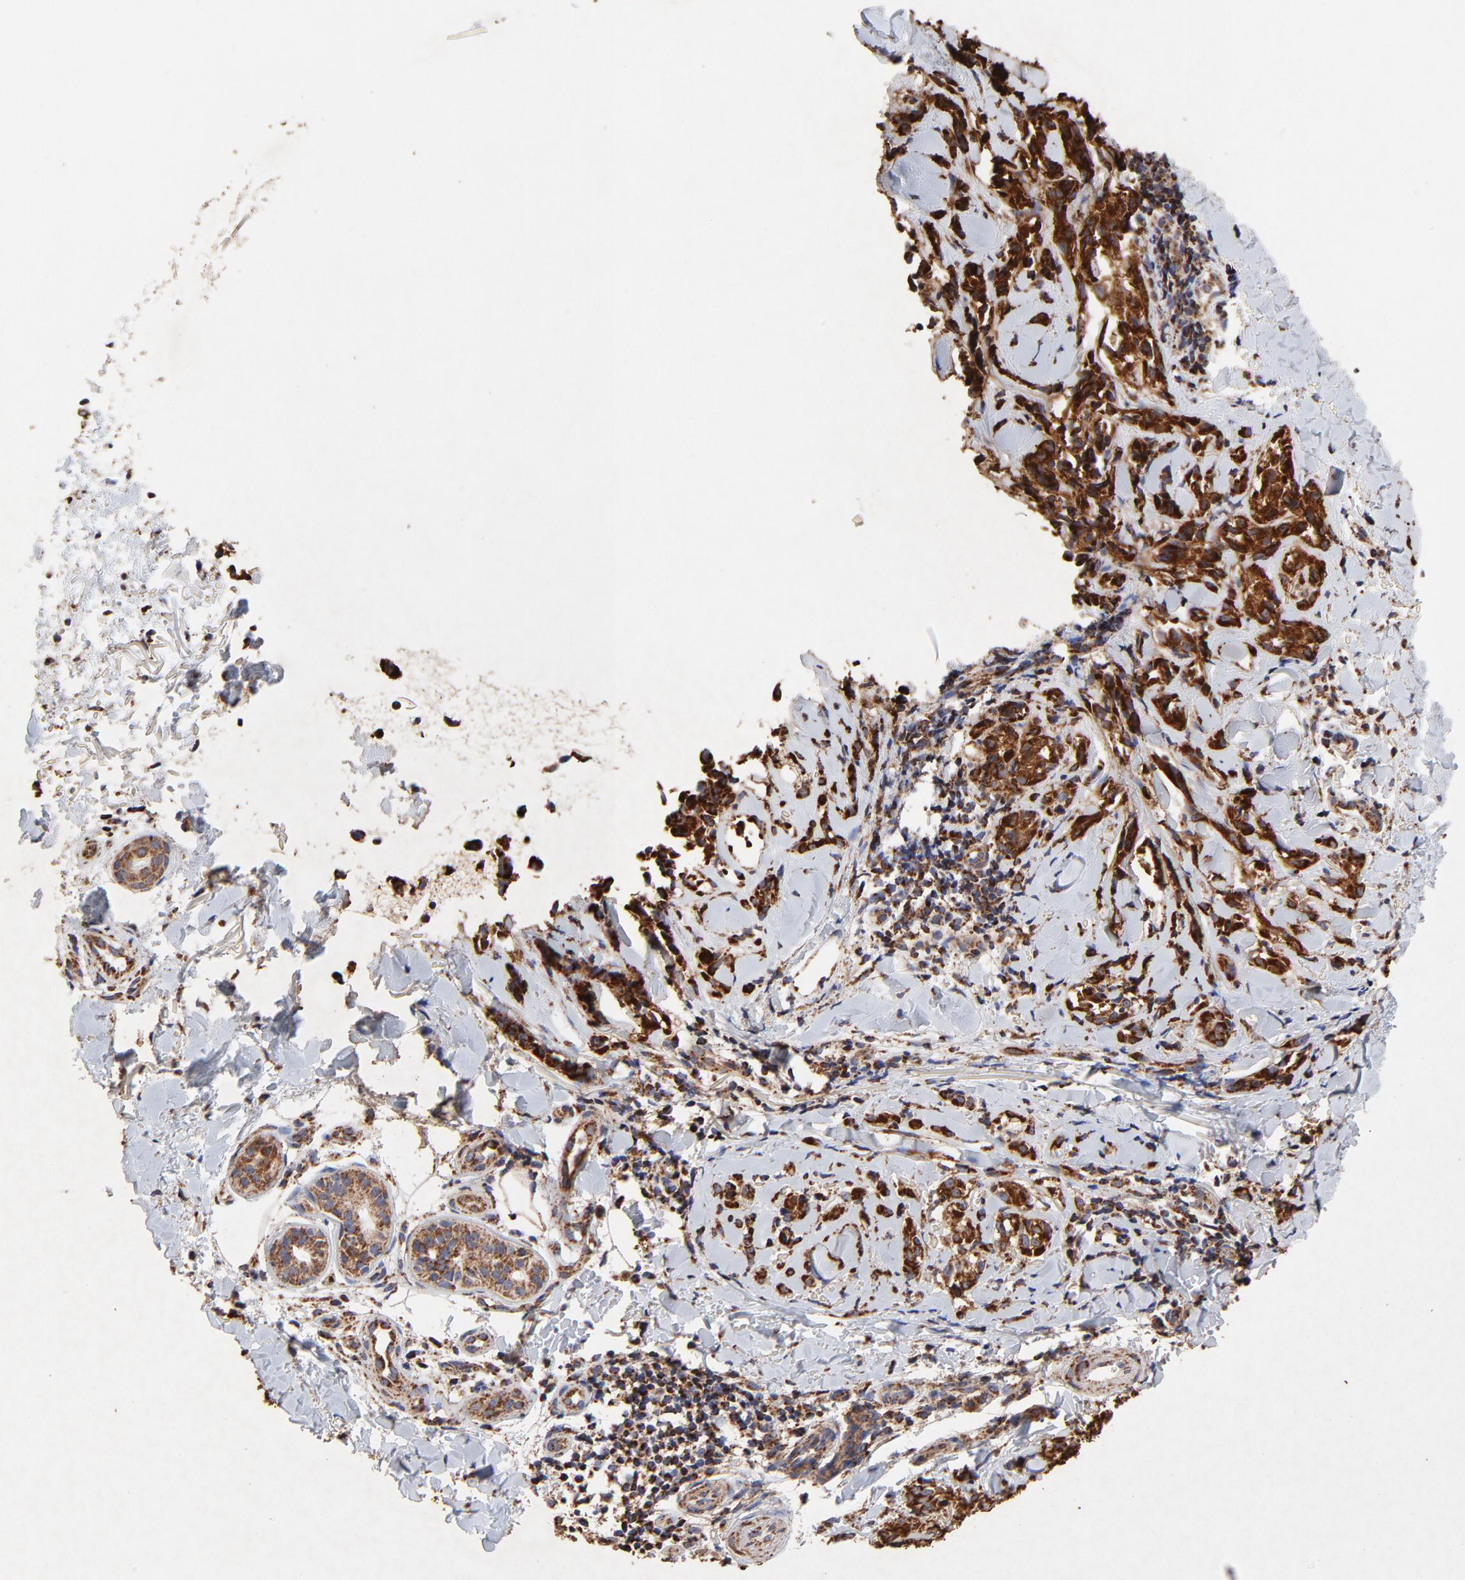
{"staining": {"intensity": "strong", "quantity": ">75%", "location": "cytoplasmic/membranous"}, "tissue": "melanoma", "cell_type": "Tumor cells", "image_type": "cancer", "snomed": [{"axis": "morphology", "description": "Malignant melanoma, Metastatic site"}, {"axis": "topography", "description": "Skin"}], "caption": "Malignant melanoma (metastatic site) stained for a protein demonstrates strong cytoplasmic/membranous positivity in tumor cells. (DAB IHC with brightfield microscopy, high magnification).", "gene": "SSBP1", "patient": {"sex": "female", "age": 66}}